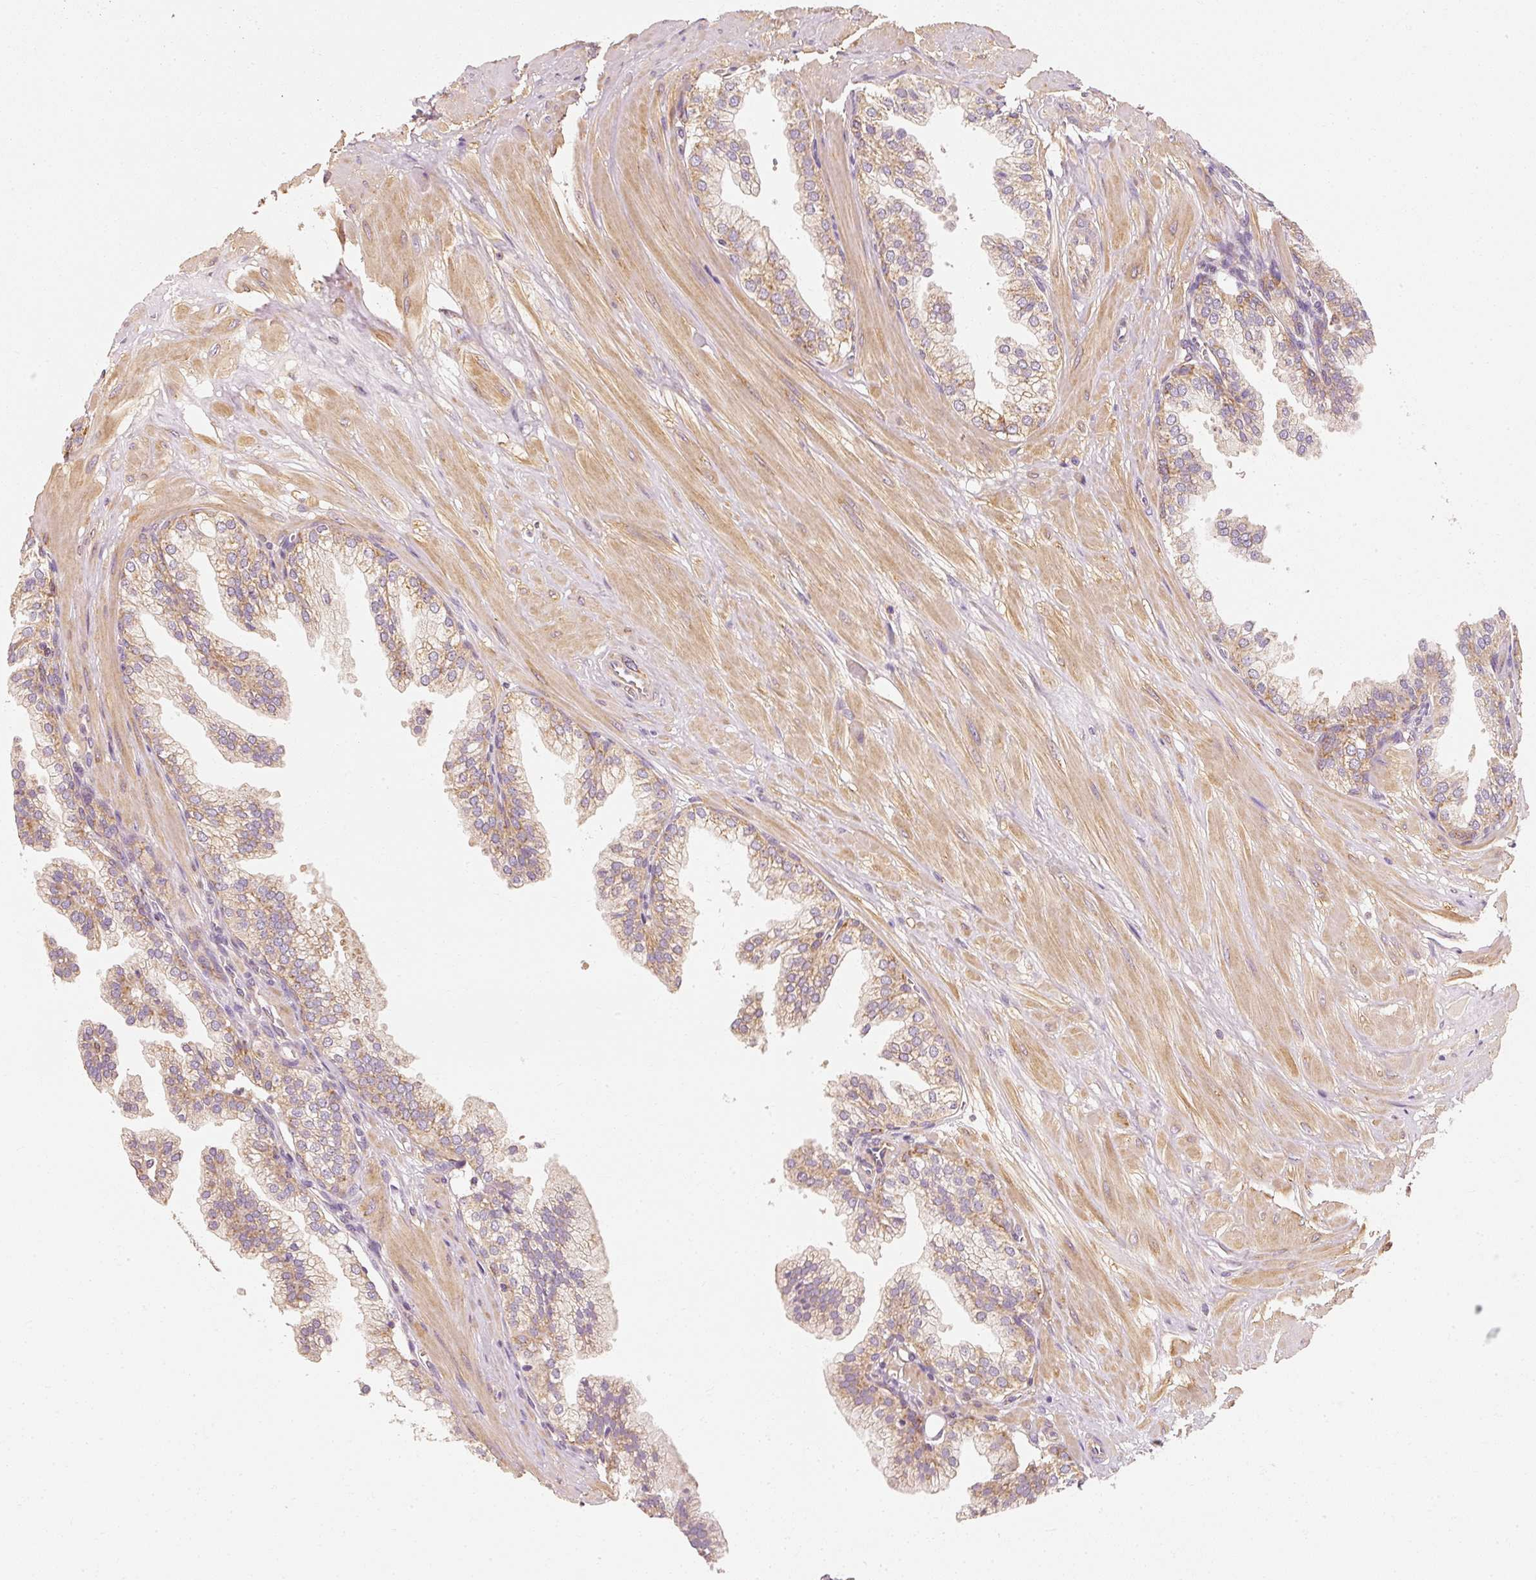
{"staining": {"intensity": "moderate", "quantity": ">75%", "location": "cytoplasmic/membranous"}, "tissue": "prostate", "cell_type": "Glandular cells", "image_type": "normal", "snomed": [{"axis": "morphology", "description": "Normal tissue, NOS"}, {"axis": "topography", "description": "Prostate"}, {"axis": "topography", "description": "Peripheral nerve tissue"}], "caption": "High-magnification brightfield microscopy of benign prostate stained with DAB (3,3'-diaminobenzidine) (brown) and counterstained with hematoxylin (blue). glandular cells exhibit moderate cytoplasmic/membranous staining is seen in approximately>75% of cells. Immunohistochemistry stains the protein of interest in brown and the nuclei are stained blue.", "gene": "TOMM40", "patient": {"sex": "male", "age": 55}}